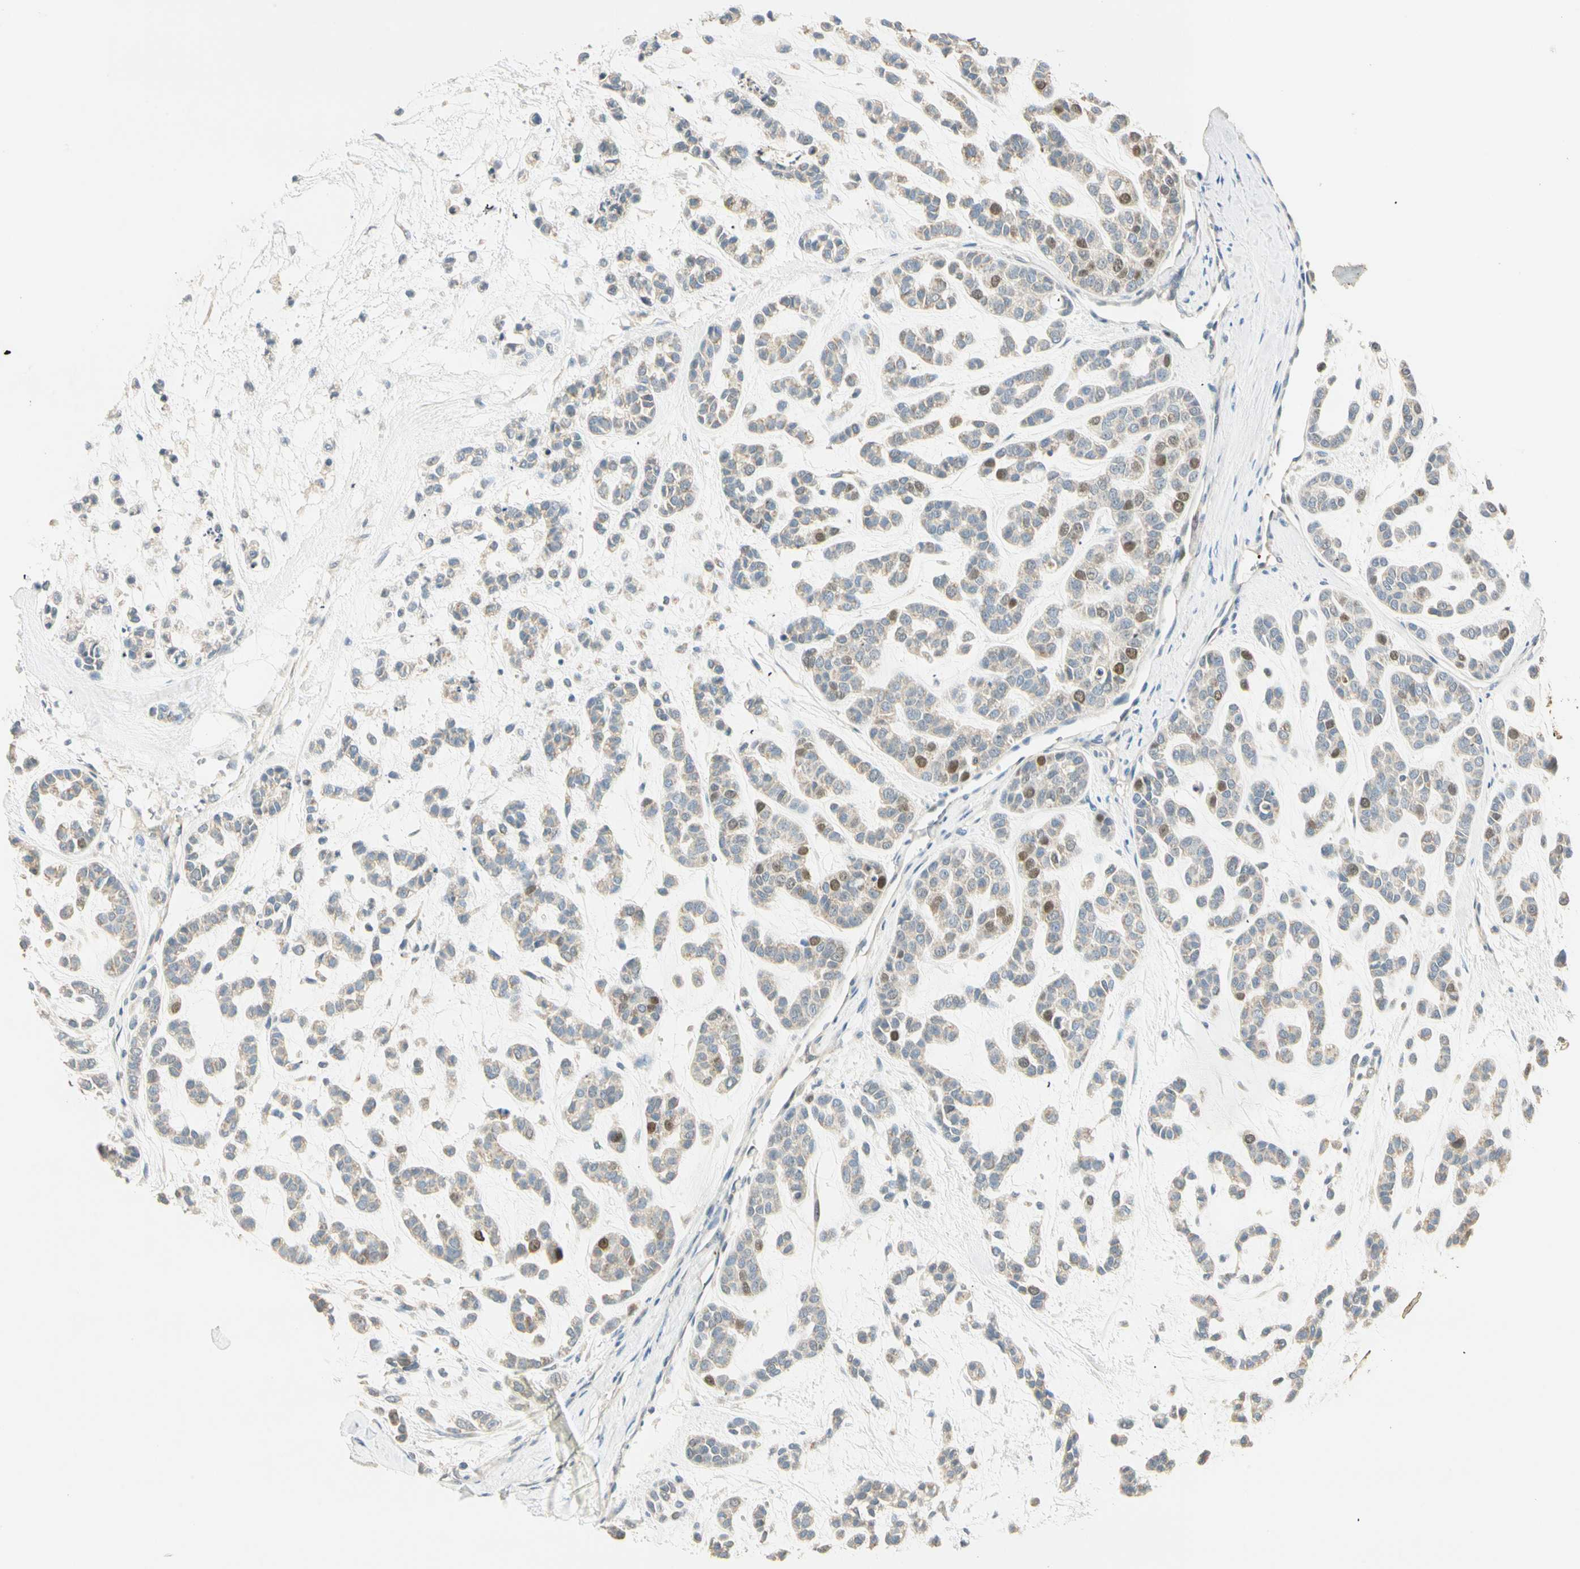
{"staining": {"intensity": "moderate", "quantity": "<25%", "location": "nuclear"}, "tissue": "head and neck cancer", "cell_type": "Tumor cells", "image_type": "cancer", "snomed": [{"axis": "morphology", "description": "Adenocarcinoma, NOS"}, {"axis": "morphology", "description": "Adenoma, NOS"}, {"axis": "topography", "description": "Head-Neck"}], "caption": "The histopathology image reveals a brown stain indicating the presence of a protein in the nuclear of tumor cells in head and neck adenoma.", "gene": "RAD18", "patient": {"sex": "female", "age": 55}}